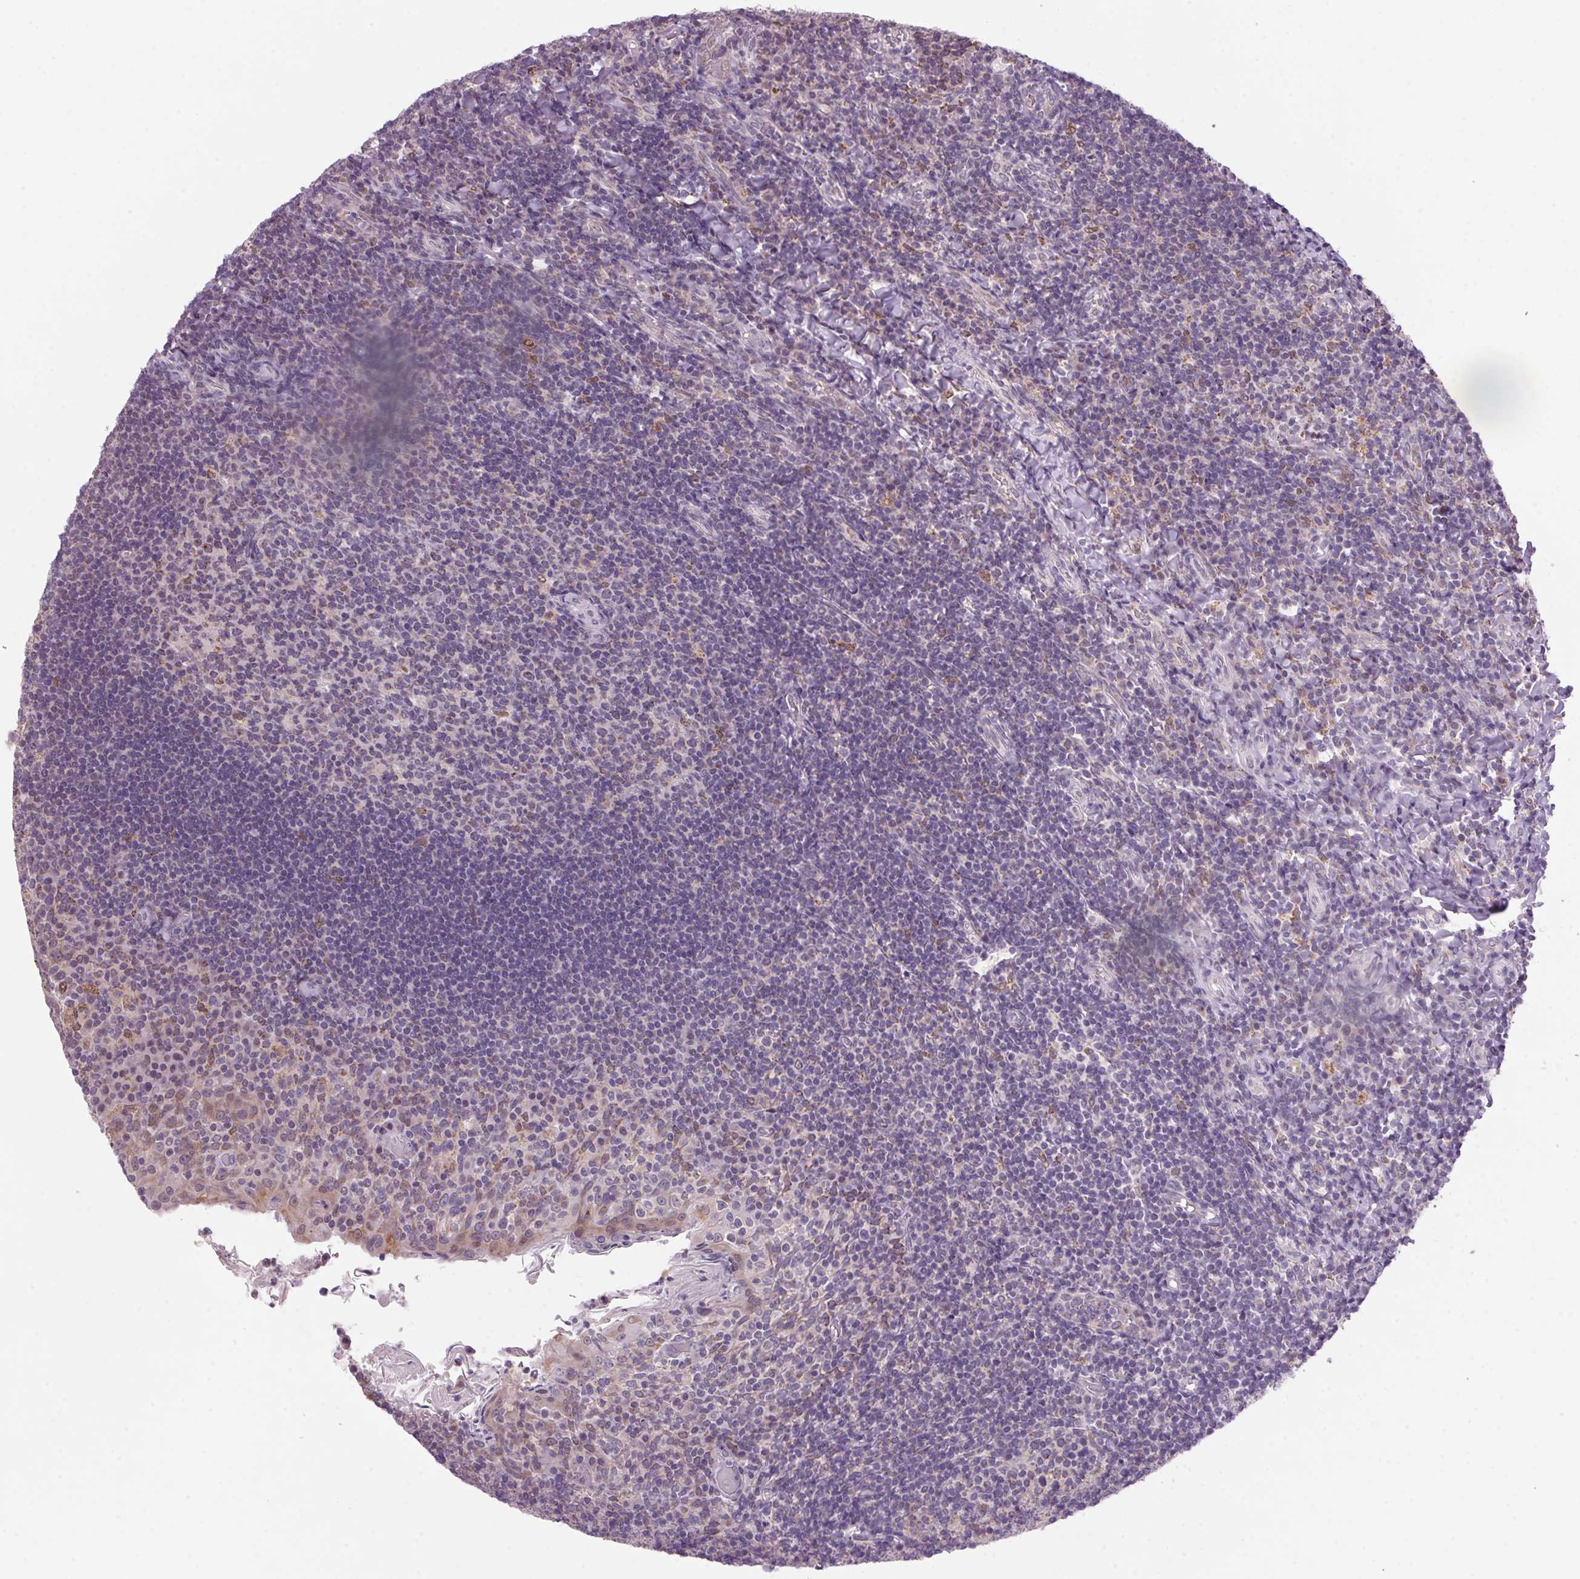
{"staining": {"intensity": "negative", "quantity": "none", "location": "none"}, "tissue": "tonsil", "cell_type": "Germinal center cells", "image_type": "normal", "snomed": [{"axis": "morphology", "description": "Normal tissue, NOS"}, {"axis": "topography", "description": "Tonsil"}], "caption": "This is a image of immunohistochemistry (IHC) staining of normal tonsil, which shows no expression in germinal center cells. (DAB (3,3'-diaminobenzidine) immunohistochemistry (IHC) visualized using brightfield microscopy, high magnification).", "gene": "AKR1E2", "patient": {"sex": "female", "age": 10}}